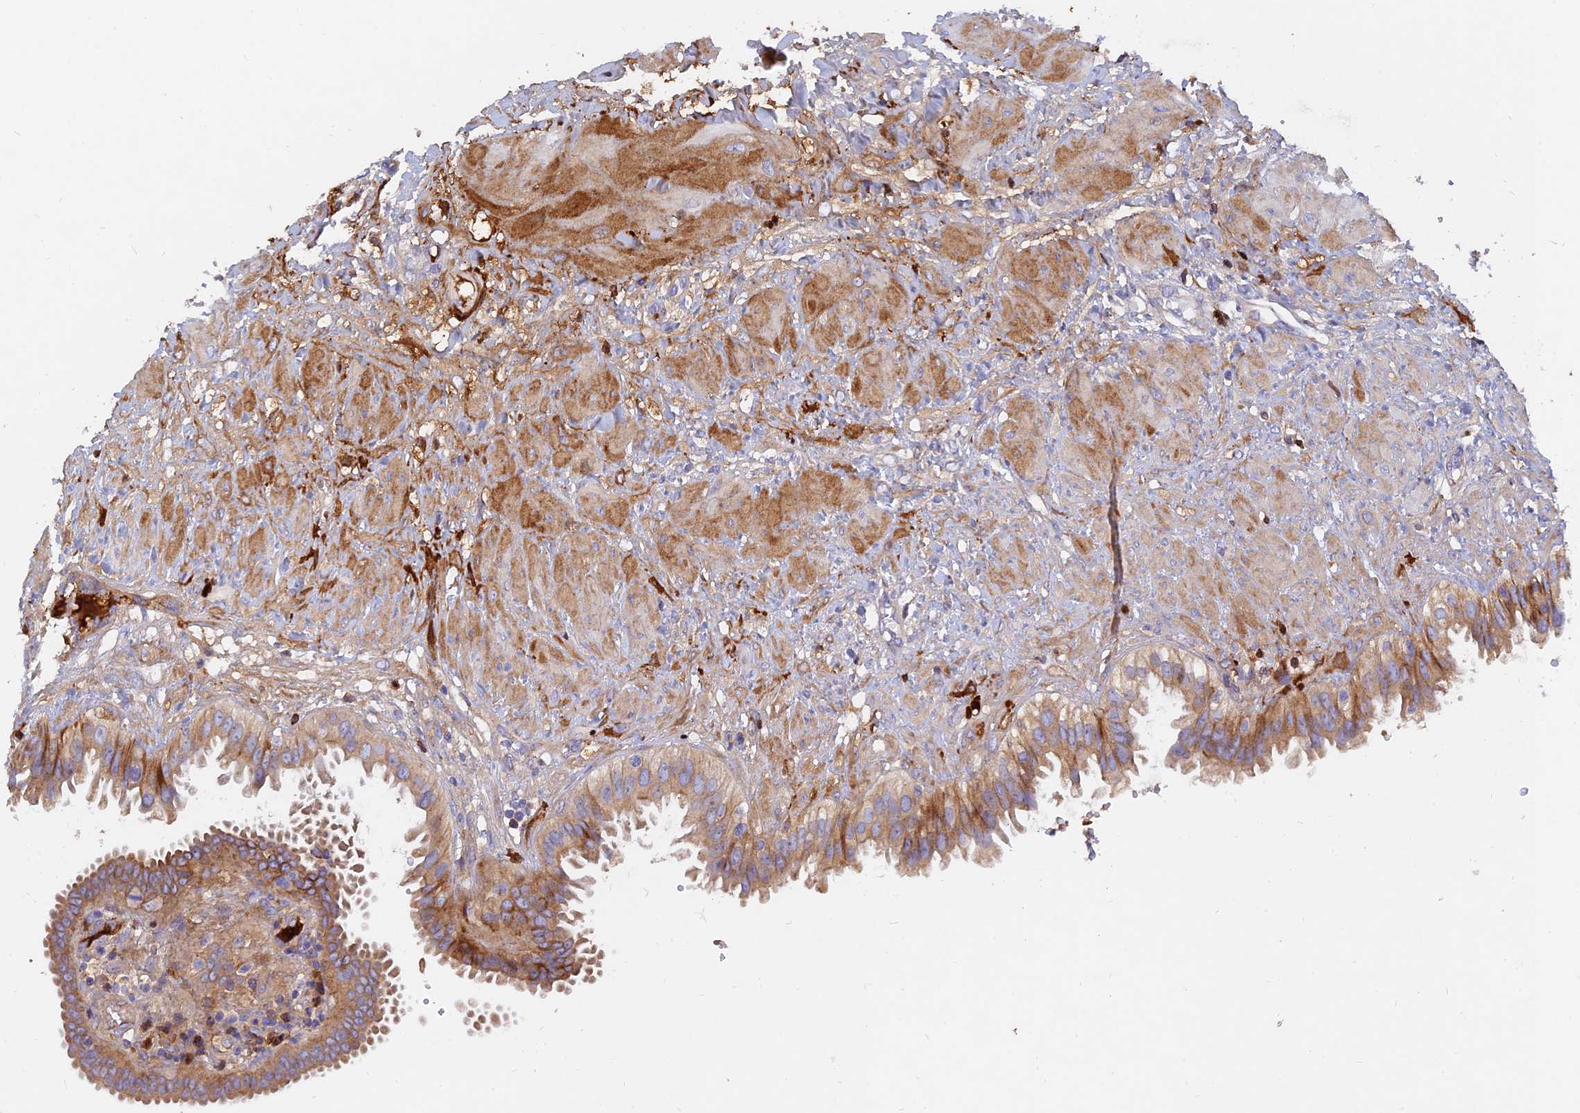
{"staining": {"intensity": "moderate", "quantity": "25%-75%", "location": "cytoplasmic/membranous"}, "tissue": "fallopian tube", "cell_type": "Glandular cells", "image_type": "normal", "snomed": [{"axis": "morphology", "description": "Normal tissue, NOS"}, {"axis": "topography", "description": "Fallopian tube"}, {"axis": "topography", "description": "Placenta"}], "caption": "Moderate cytoplasmic/membranous protein expression is seen in about 25%-75% of glandular cells in fallopian tube. (Stains: DAB (3,3'-diaminobenzidine) in brown, nuclei in blue, Microscopy: brightfield microscopy at high magnification).", "gene": "MROH1", "patient": {"sex": "female", "age": 34}}